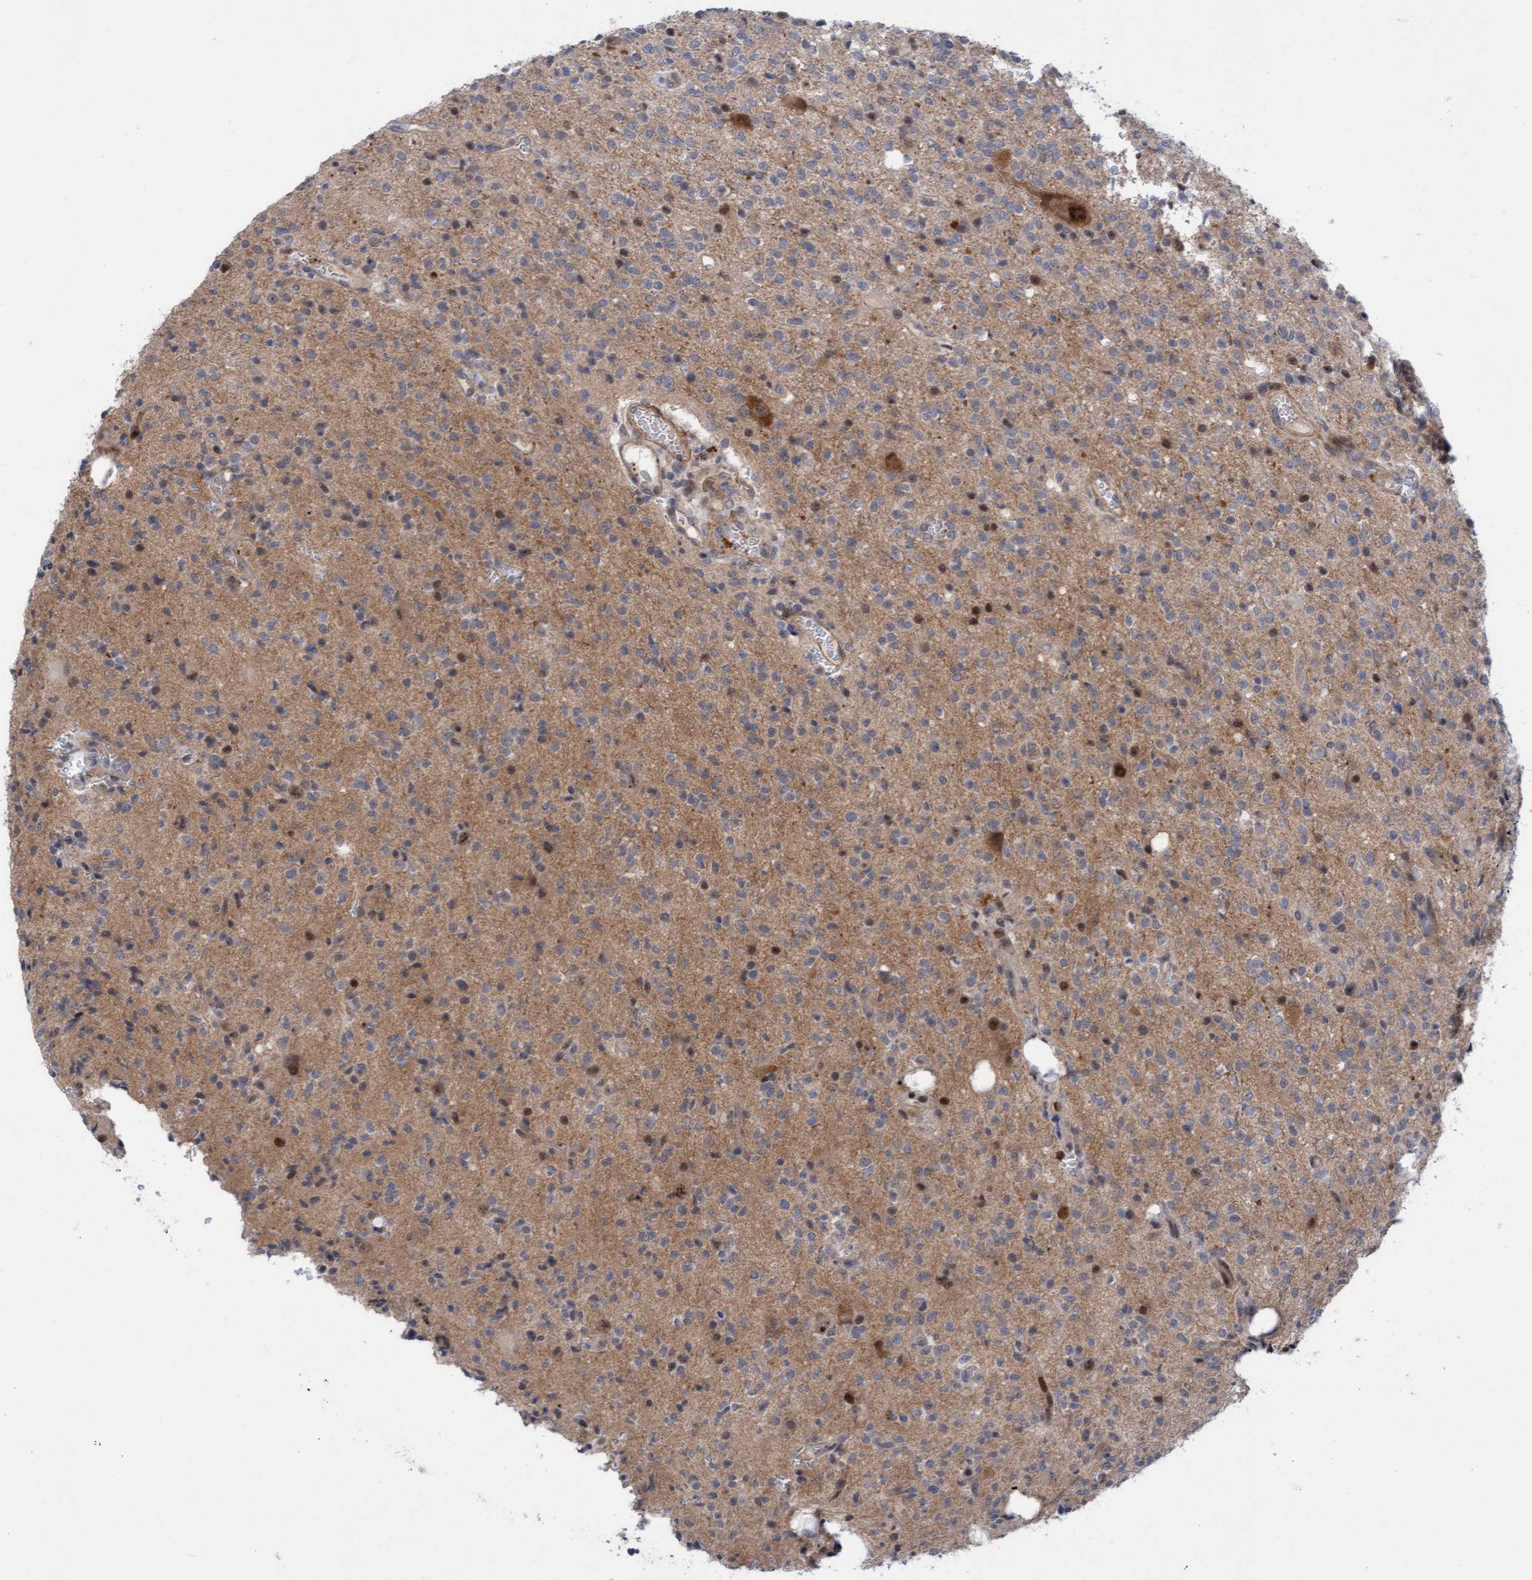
{"staining": {"intensity": "weak", "quantity": "25%-75%", "location": "cytoplasmic/membranous"}, "tissue": "glioma", "cell_type": "Tumor cells", "image_type": "cancer", "snomed": [{"axis": "morphology", "description": "Glioma, malignant, High grade"}, {"axis": "topography", "description": "Brain"}], "caption": "High-grade glioma (malignant) stained with a brown dye shows weak cytoplasmic/membranous positive expression in about 25%-75% of tumor cells.", "gene": "RAP1GAP2", "patient": {"sex": "male", "age": 34}}